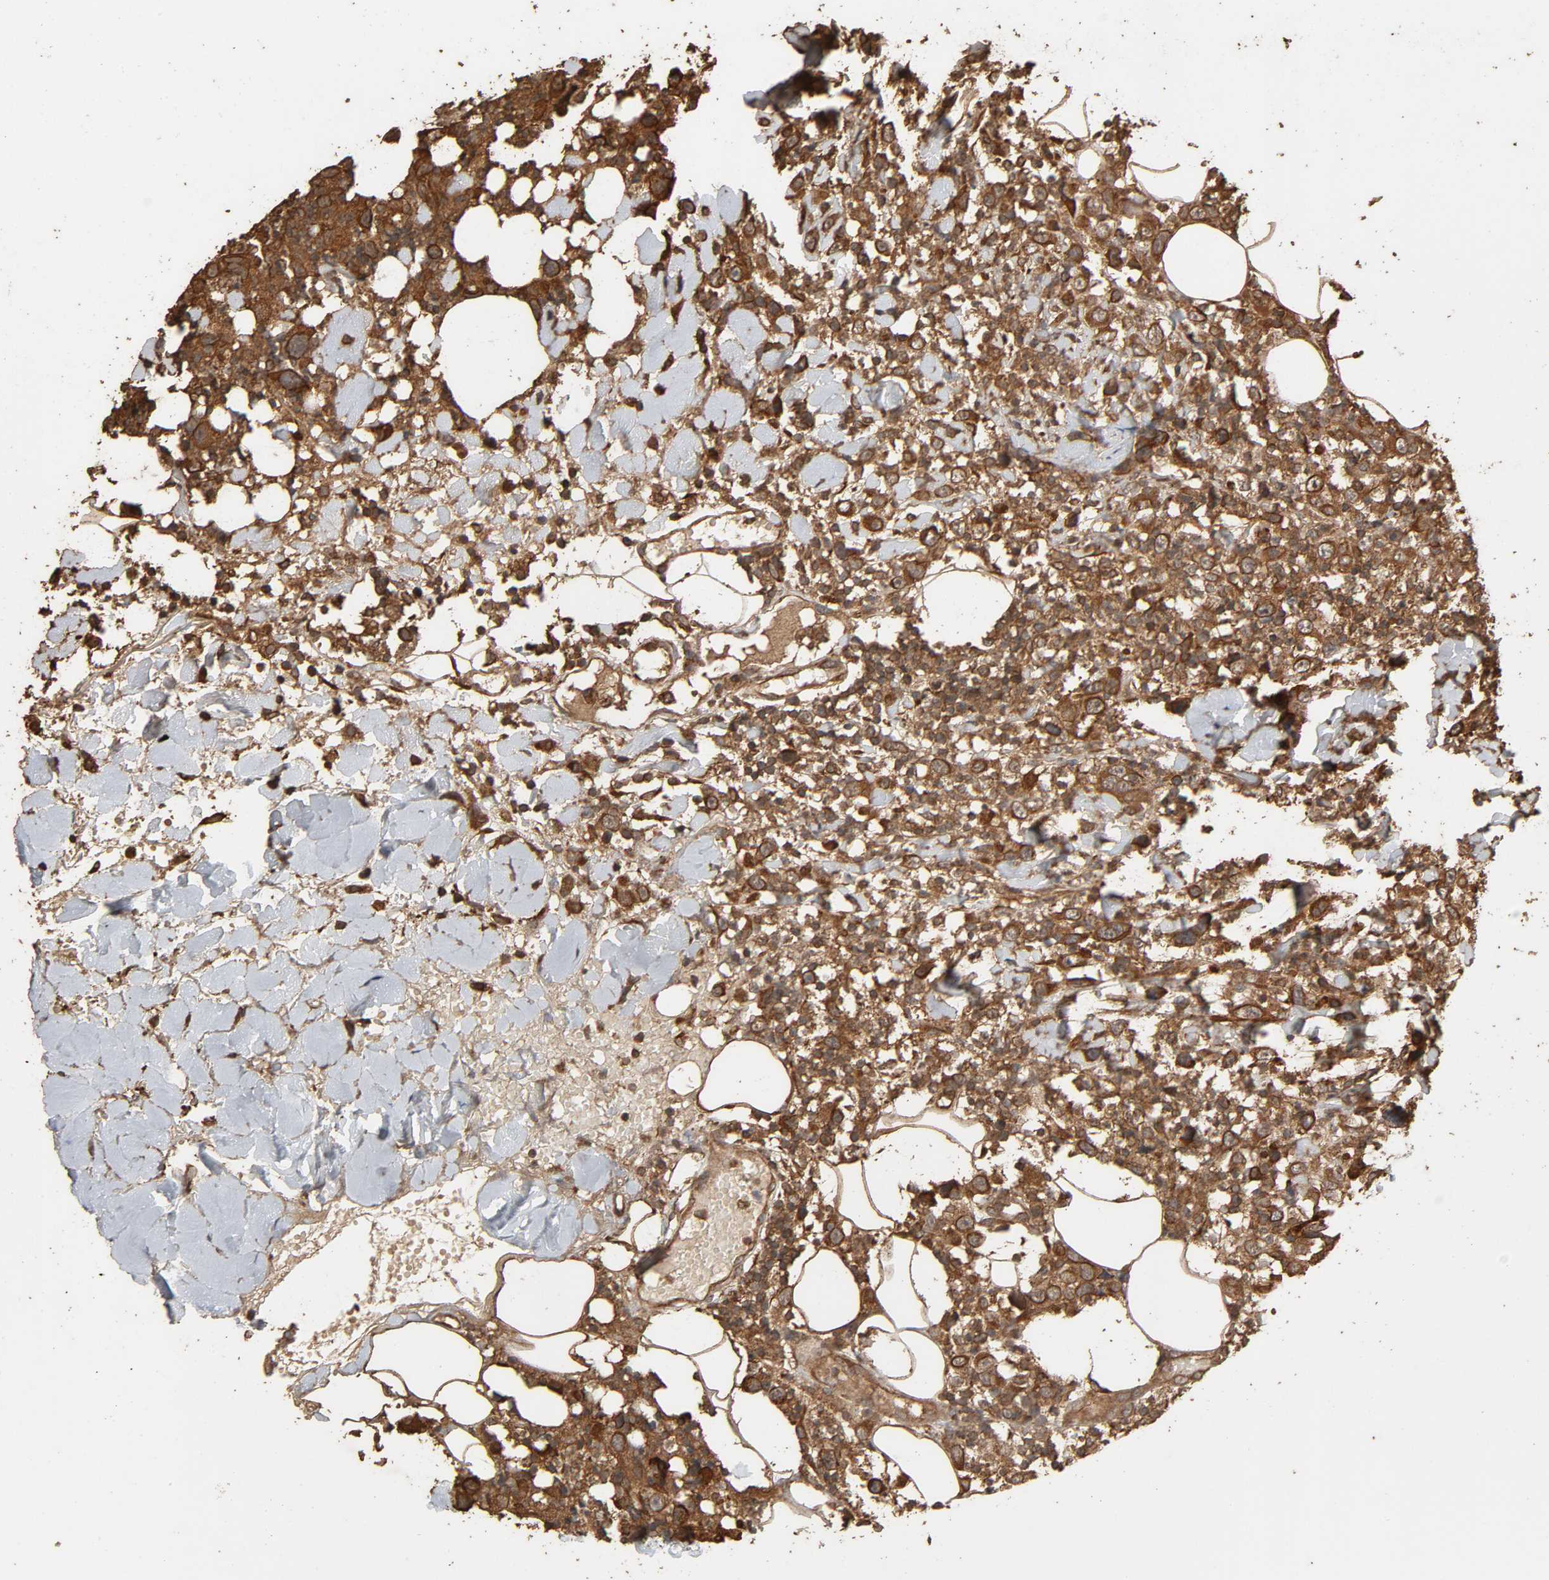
{"staining": {"intensity": "strong", "quantity": "25%-75%", "location": "cytoplasmic/membranous"}, "tissue": "thyroid cancer", "cell_type": "Tumor cells", "image_type": "cancer", "snomed": [{"axis": "morphology", "description": "Carcinoma, NOS"}, {"axis": "topography", "description": "Thyroid gland"}], "caption": "Immunohistochemical staining of thyroid cancer shows strong cytoplasmic/membranous protein positivity in approximately 25%-75% of tumor cells.", "gene": "RPS6KA6", "patient": {"sex": "female", "age": 77}}